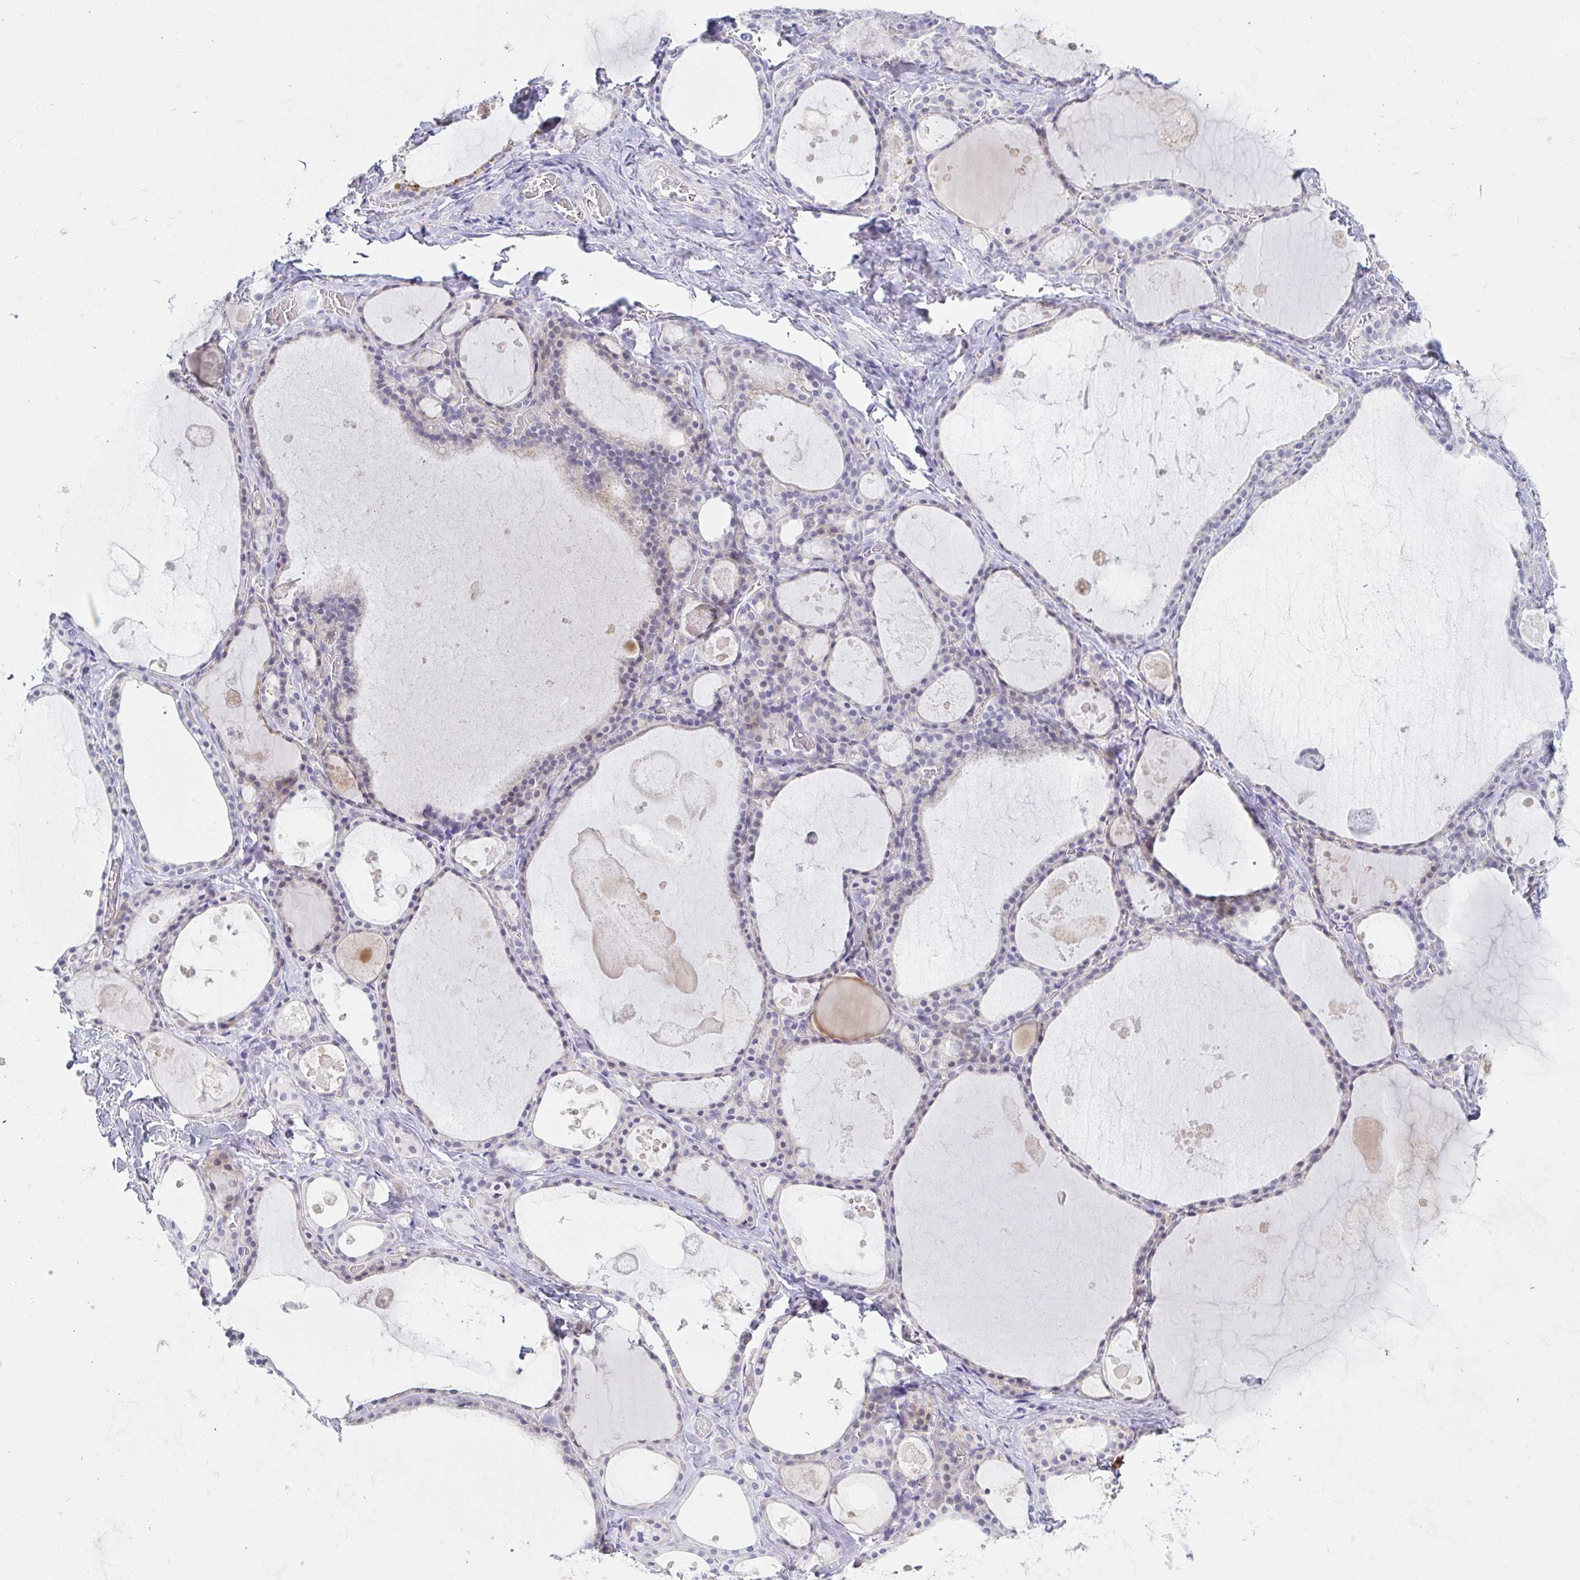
{"staining": {"intensity": "negative", "quantity": "none", "location": "none"}, "tissue": "thyroid gland", "cell_type": "Glandular cells", "image_type": "normal", "snomed": [{"axis": "morphology", "description": "Normal tissue, NOS"}, {"axis": "topography", "description": "Thyroid gland"}], "caption": "The immunohistochemistry (IHC) photomicrograph has no significant positivity in glandular cells of thyroid gland.", "gene": "OR10K1", "patient": {"sex": "male", "age": 56}}